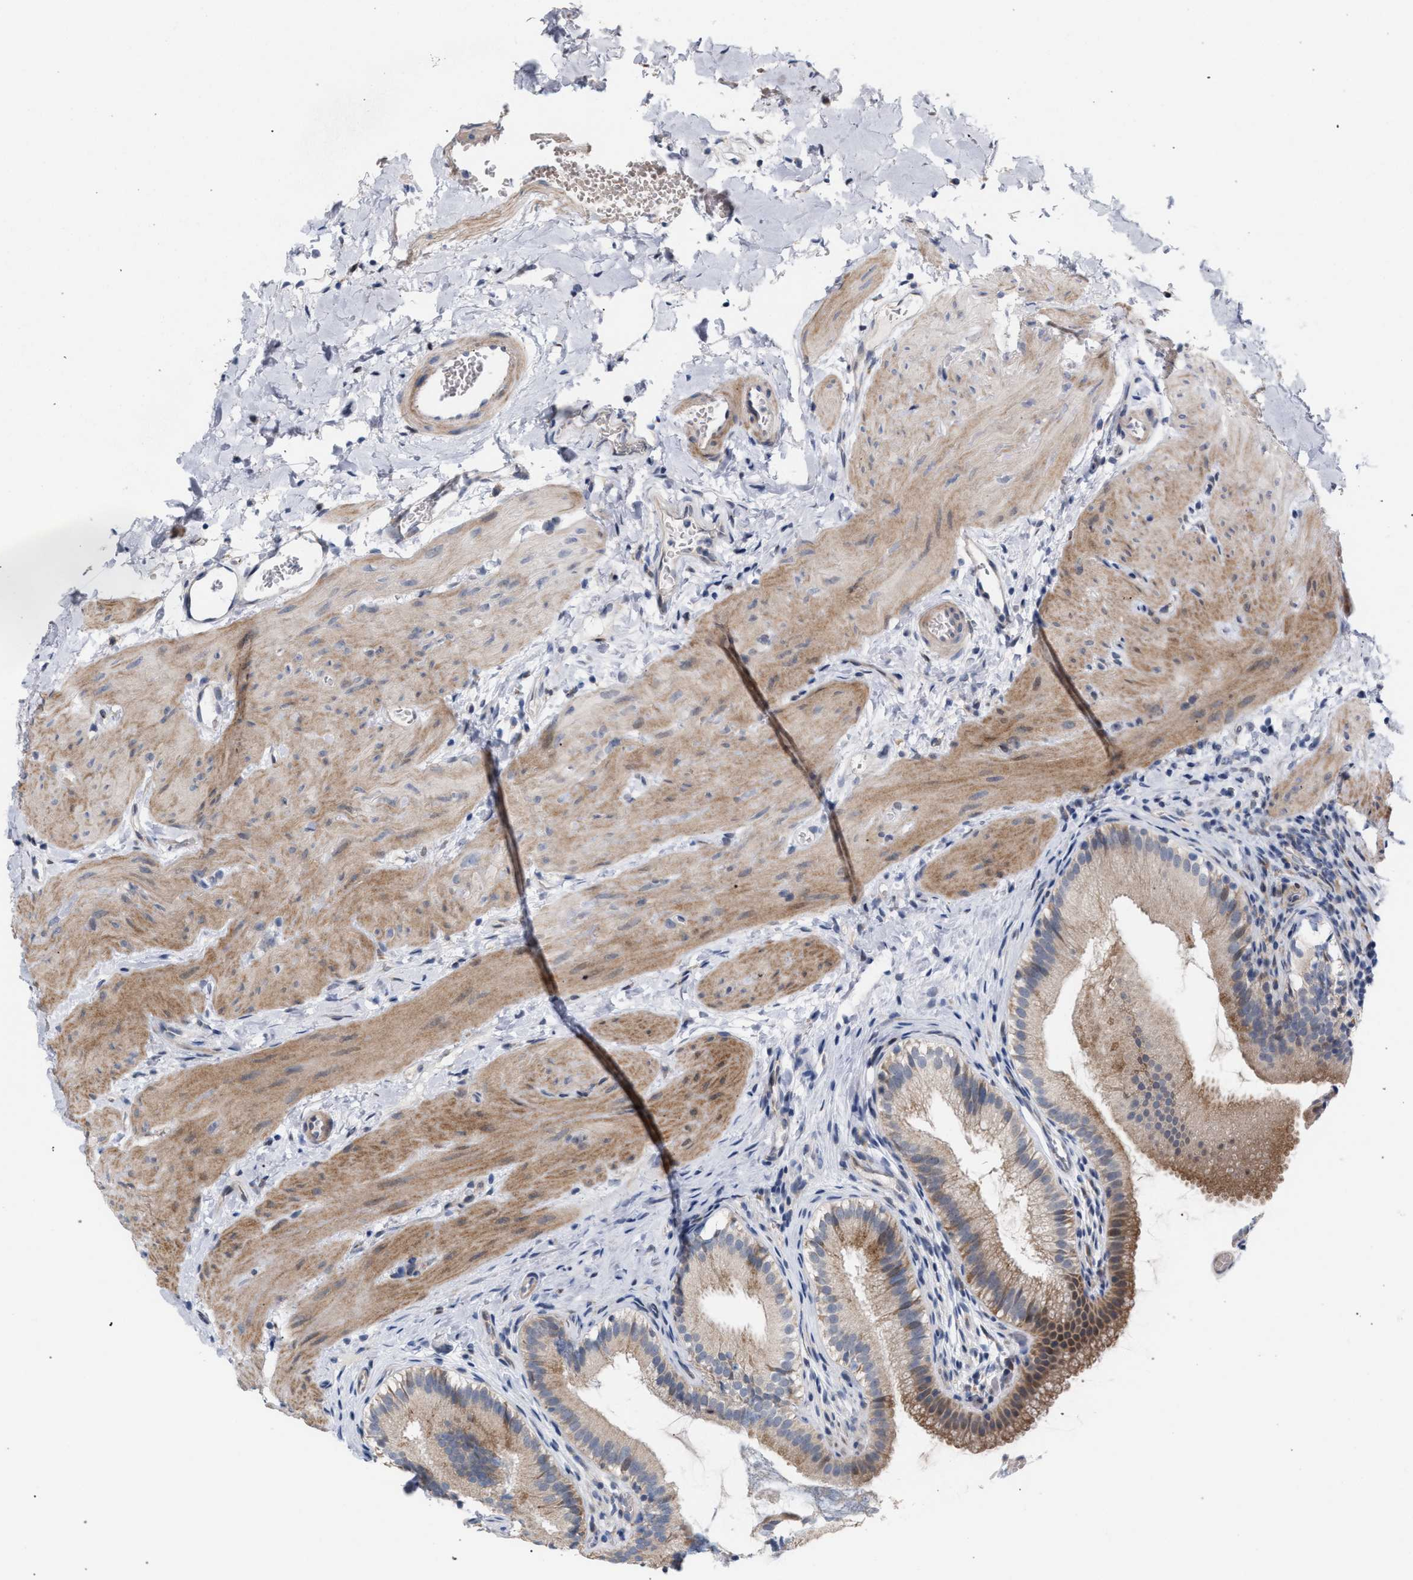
{"staining": {"intensity": "moderate", "quantity": ">75%", "location": "cytoplasmic/membranous"}, "tissue": "gallbladder", "cell_type": "Glandular cells", "image_type": "normal", "snomed": [{"axis": "morphology", "description": "Normal tissue, NOS"}, {"axis": "topography", "description": "Gallbladder"}], "caption": "A brown stain labels moderate cytoplasmic/membranous staining of a protein in glandular cells of benign human gallbladder. The protein of interest is shown in brown color, while the nuclei are stained blue.", "gene": "RNF135", "patient": {"sex": "female", "age": 26}}